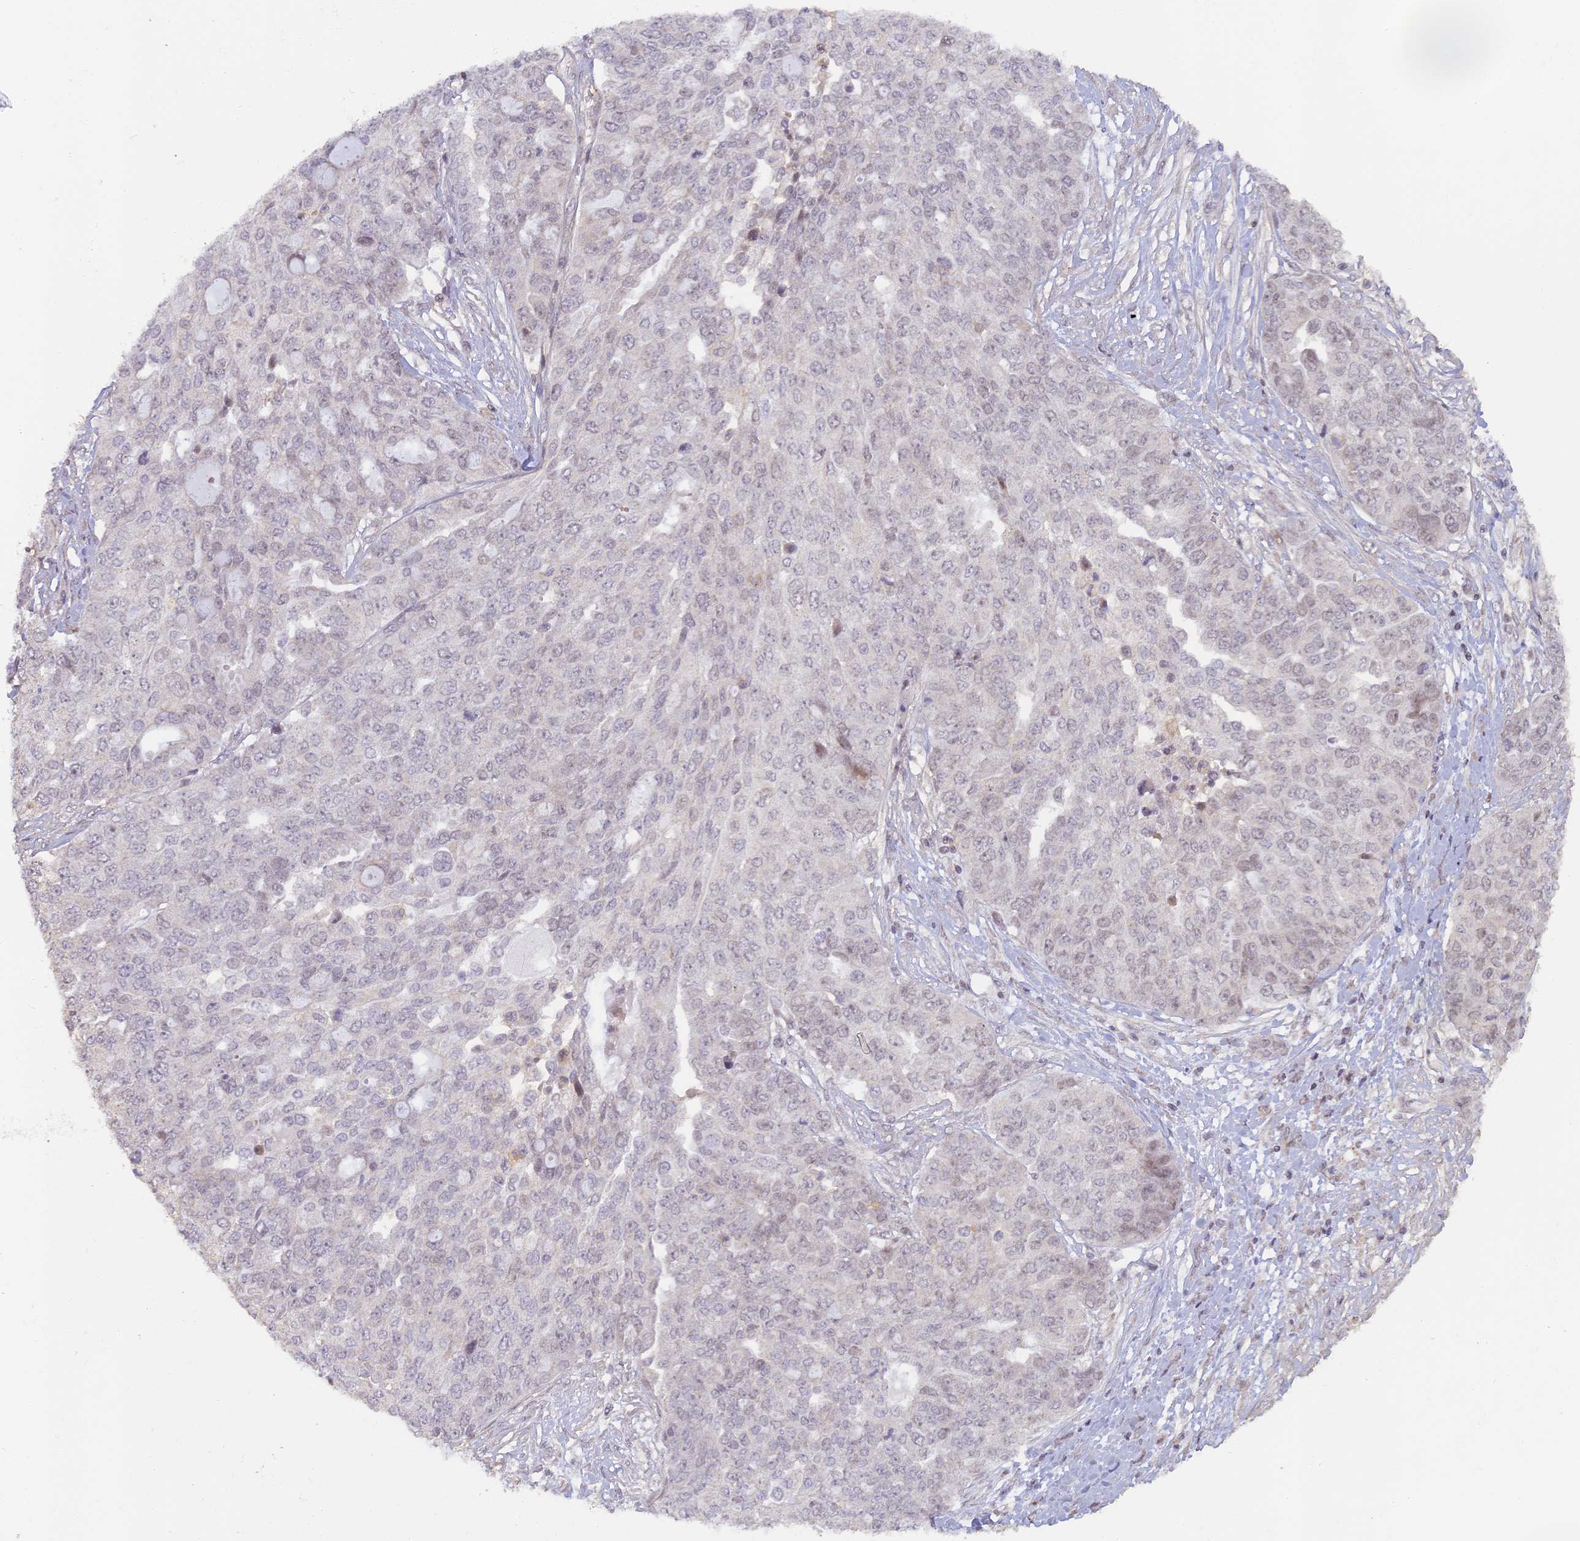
{"staining": {"intensity": "negative", "quantity": "none", "location": "none"}, "tissue": "ovarian cancer", "cell_type": "Tumor cells", "image_type": "cancer", "snomed": [{"axis": "morphology", "description": "Cystadenocarcinoma, serous, NOS"}, {"axis": "topography", "description": "Soft tissue"}, {"axis": "topography", "description": "Ovary"}], "caption": "IHC micrograph of neoplastic tissue: serous cystadenocarcinoma (ovarian) stained with DAB (3,3'-diaminobenzidine) demonstrates no significant protein positivity in tumor cells.", "gene": "MYBL2", "patient": {"sex": "female", "age": 57}}